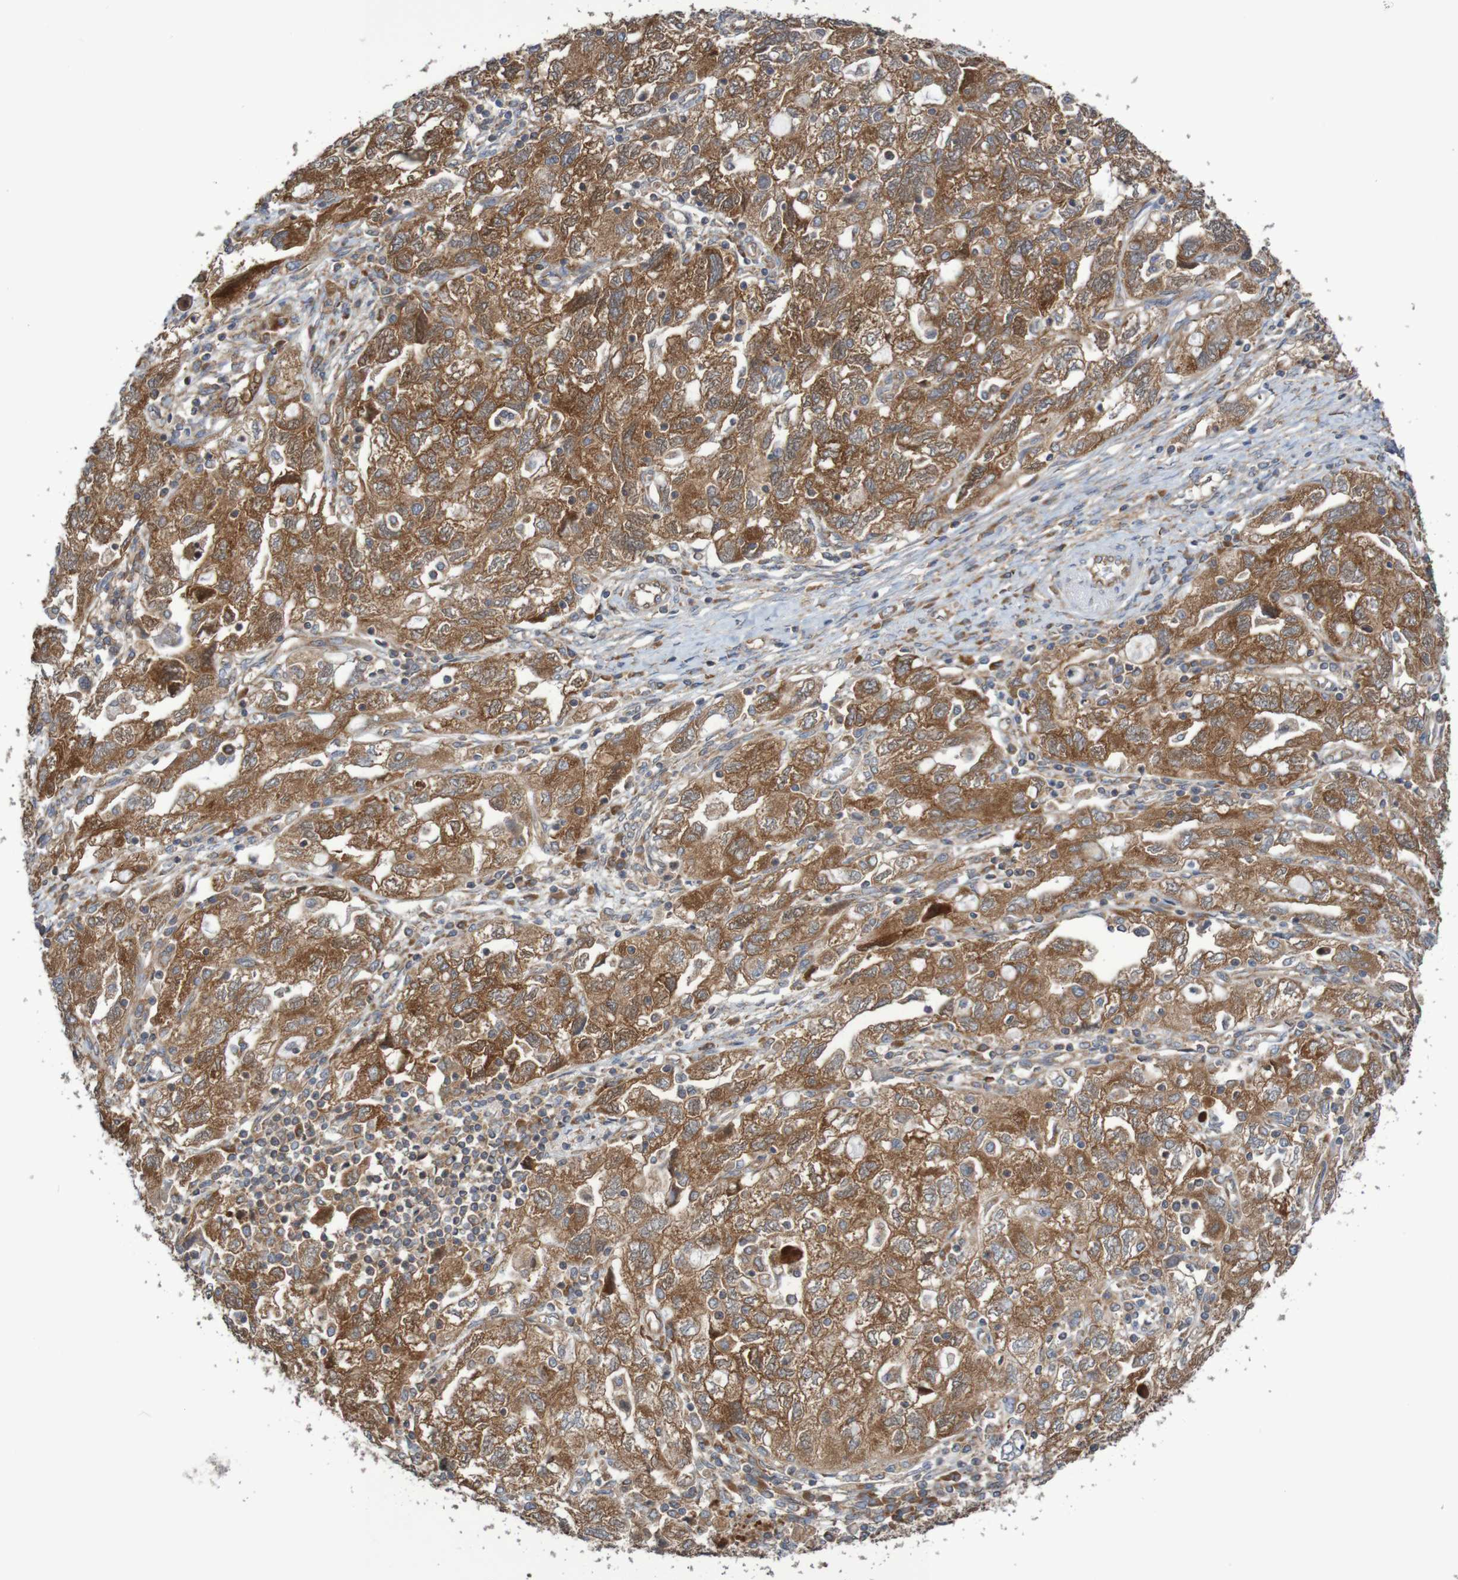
{"staining": {"intensity": "strong", "quantity": ">75%", "location": "cytoplasmic/membranous"}, "tissue": "ovarian cancer", "cell_type": "Tumor cells", "image_type": "cancer", "snomed": [{"axis": "morphology", "description": "Carcinoma, NOS"}, {"axis": "morphology", "description": "Cystadenocarcinoma, serous, NOS"}, {"axis": "topography", "description": "Ovary"}], "caption": "IHC photomicrograph of neoplastic tissue: human ovarian carcinoma stained using immunohistochemistry exhibits high levels of strong protein expression localized specifically in the cytoplasmic/membranous of tumor cells, appearing as a cytoplasmic/membranous brown color.", "gene": "LRRC47", "patient": {"sex": "female", "age": 69}}